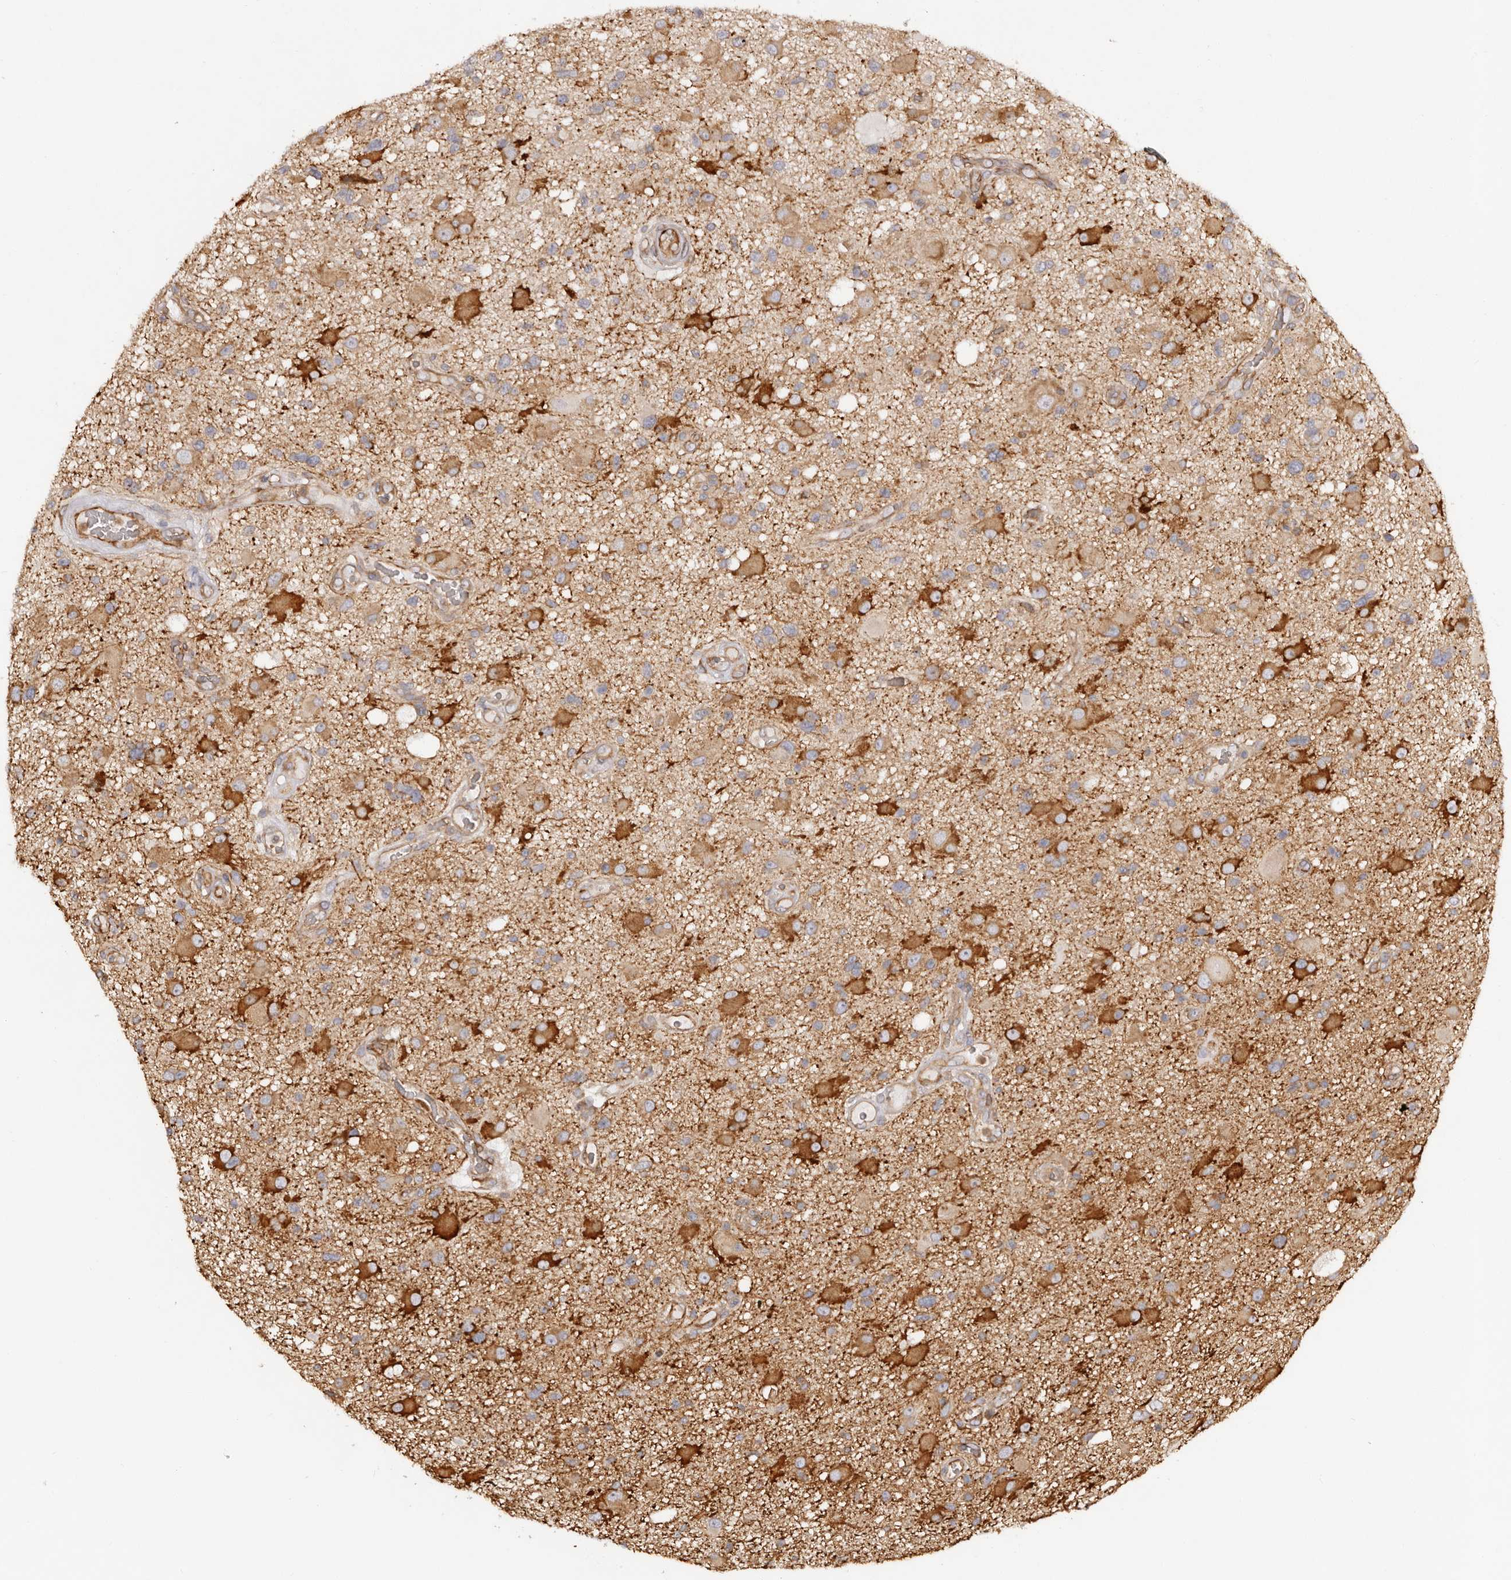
{"staining": {"intensity": "moderate", "quantity": "<25%", "location": "cytoplasmic/membranous"}, "tissue": "glioma", "cell_type": "Tumor cells", "image_type": "cancer", "snomed": [{"axis": "morphology", "description": "Glioma, malignant, High grade"}, {"axis": "topography", "description": "Brain"}], "caption": "Approximately <25% of tumor cells in human malignant glioma (high-grade) reveal moderate cytoplasmic/membranous protein expression as visualized by brown immunohistochemical staining.", "gene": "RPS6", "patient": {"sex": "male", "age": 33}}